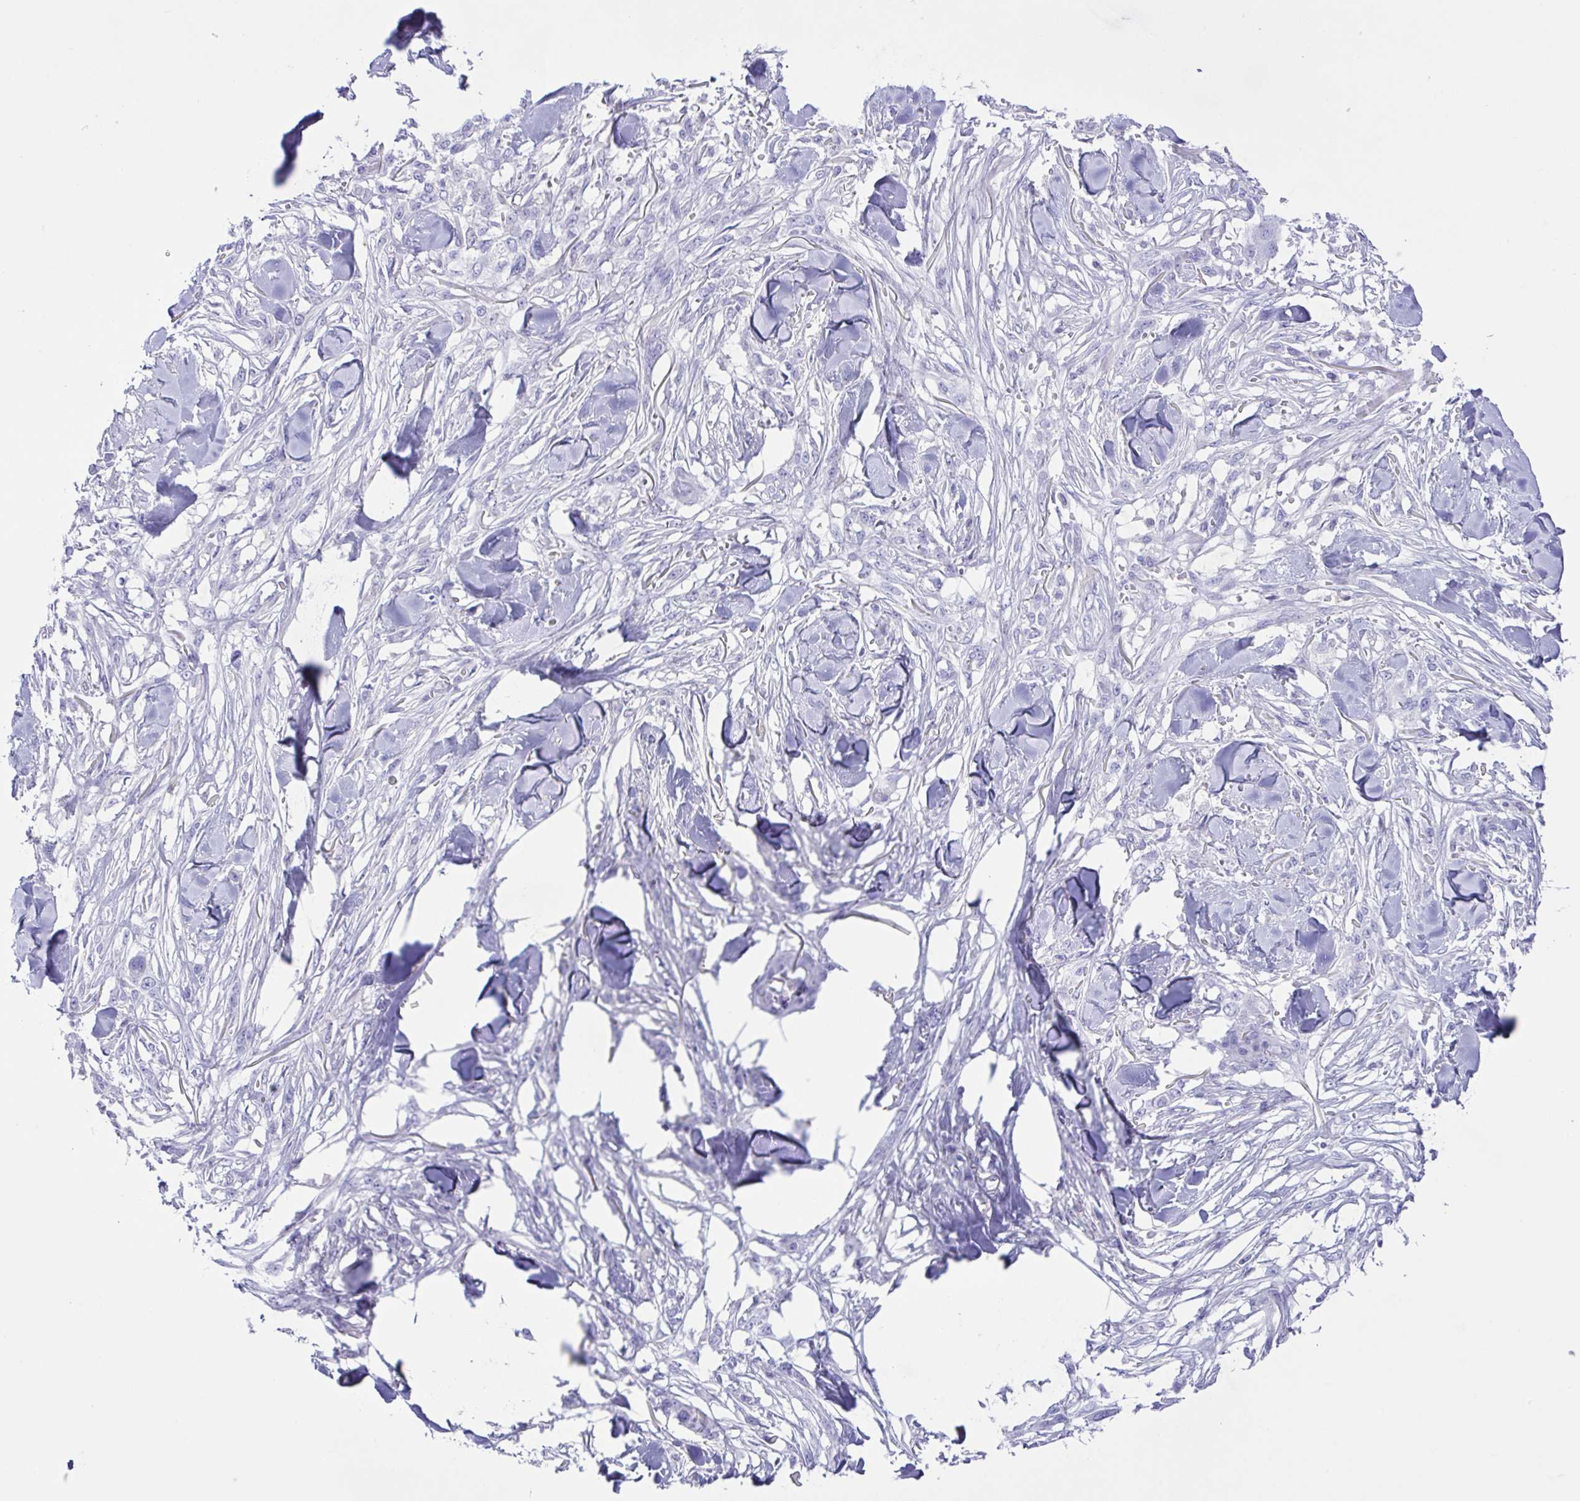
{"staining": {"intensity": "negative", "quantity": "none", "location": "none"}, "tissue": "skin cancer", "cell_type": "Tumor cells", "image_type": "cancer", "snomed": [{"axis": "morphology", "description": "Squamous cell carcinoma, NOS"}, {"axis": "topography", "description": "Skin"}], "caption": "Immunohistochemistry (IHC) photomicrograph of human squamous cell carcinoma (skin) stained for a protein (brown), which displays no positivity in tumor cells. The staining is performed using DAB (3,3'-diaminobenzidine) brown chromogen with nuclei counter-stained in using hematoxylin.", "gene": "GPR17", "patient": {"sex": "female", "age": 59}}